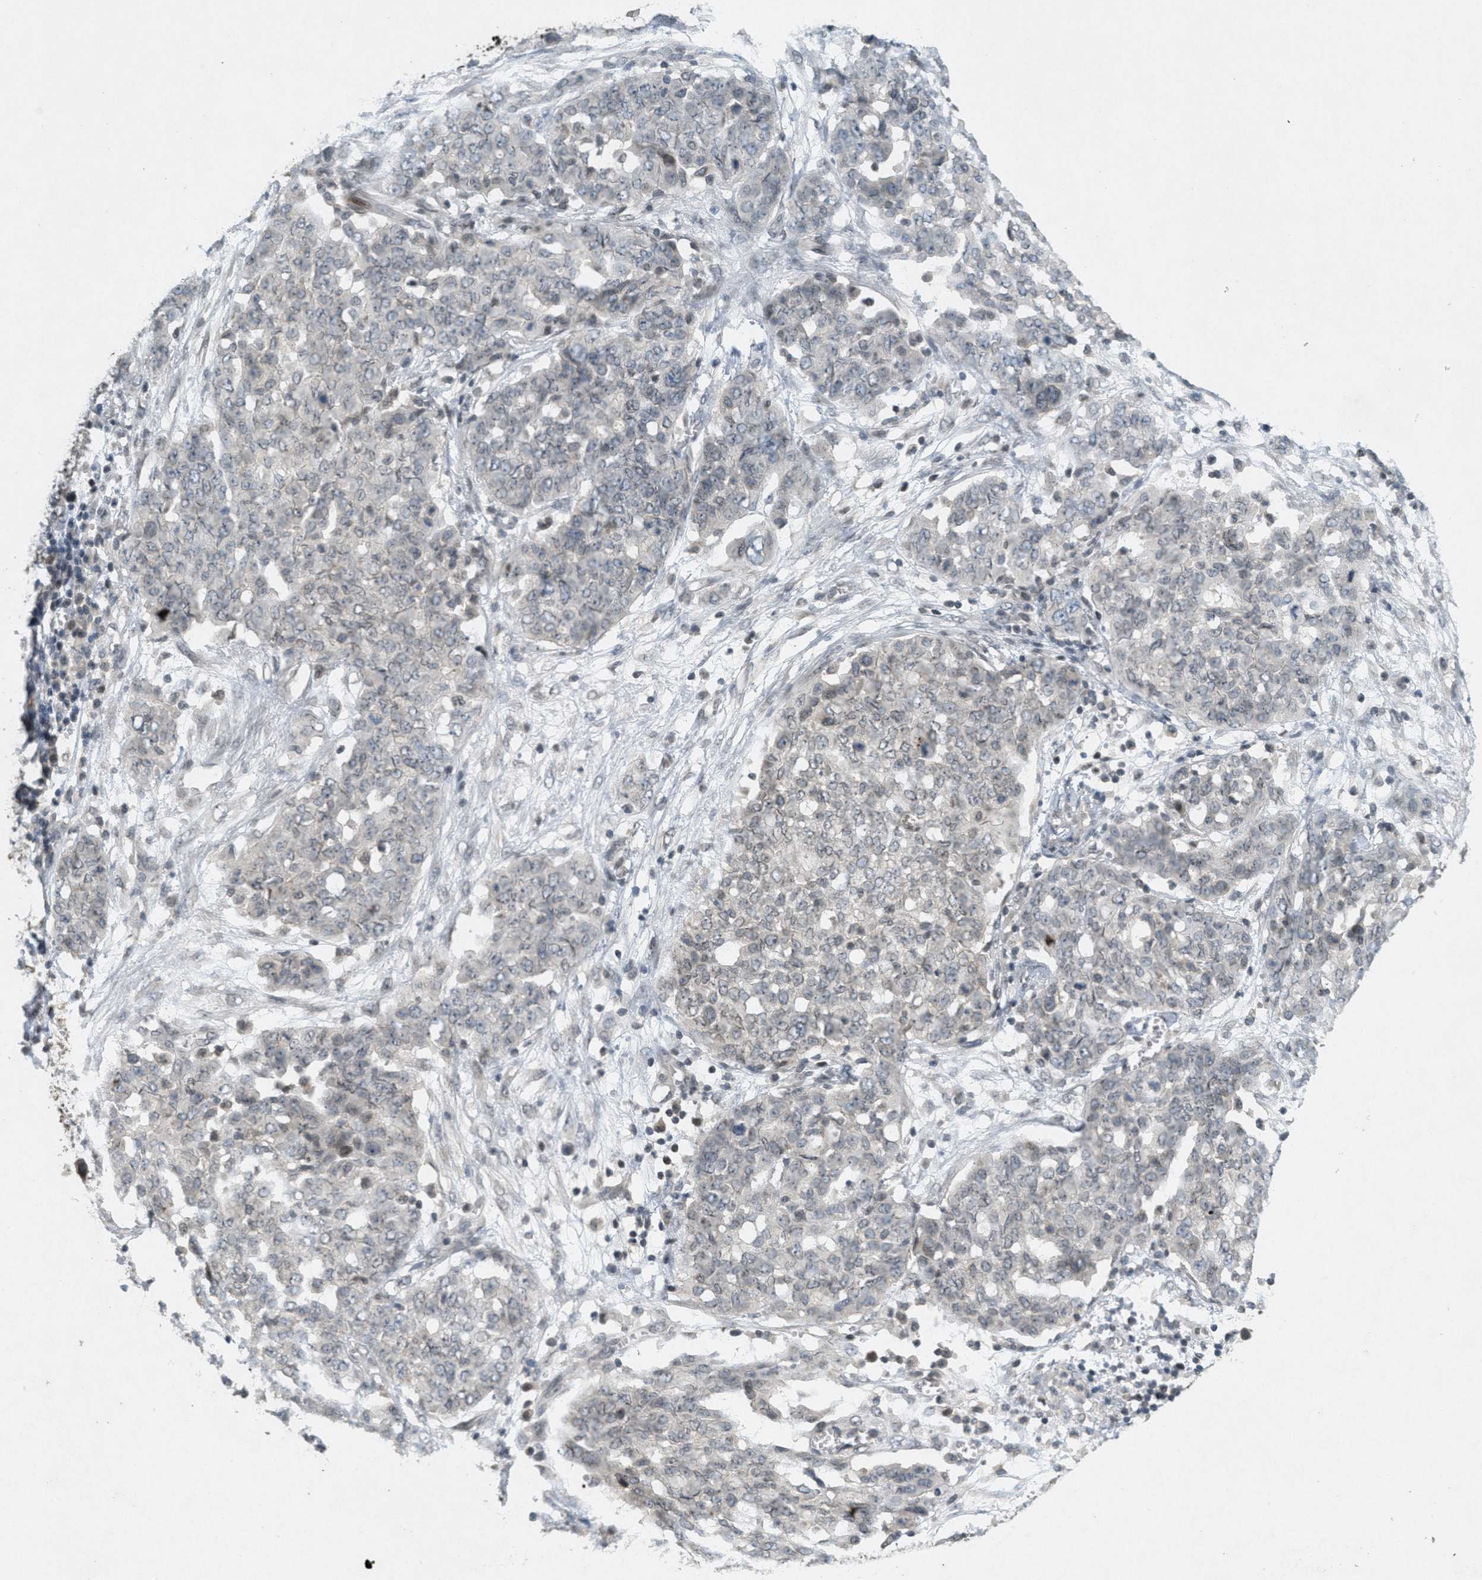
{"staining": {"intensity": "negative", "quantity": "none", "location": "none"}, "tissue": "ovarian cancer", "cell_type": "Tumor cells", "image_type": "cancer", "snomed": [{"axis": "morphology", "description": "Cystadenocarcinoma, serous, NOS"}, {"axis": "topography", "description": "Soft tissue"}, {"axis": "topography", "description": "Ovary"}], "caption": "Ovarian cancer stained for a protein using IHC displays no expression tumor cells.", "gene": "ABHD6", "patient": {"sex": "female", "age": 57}}